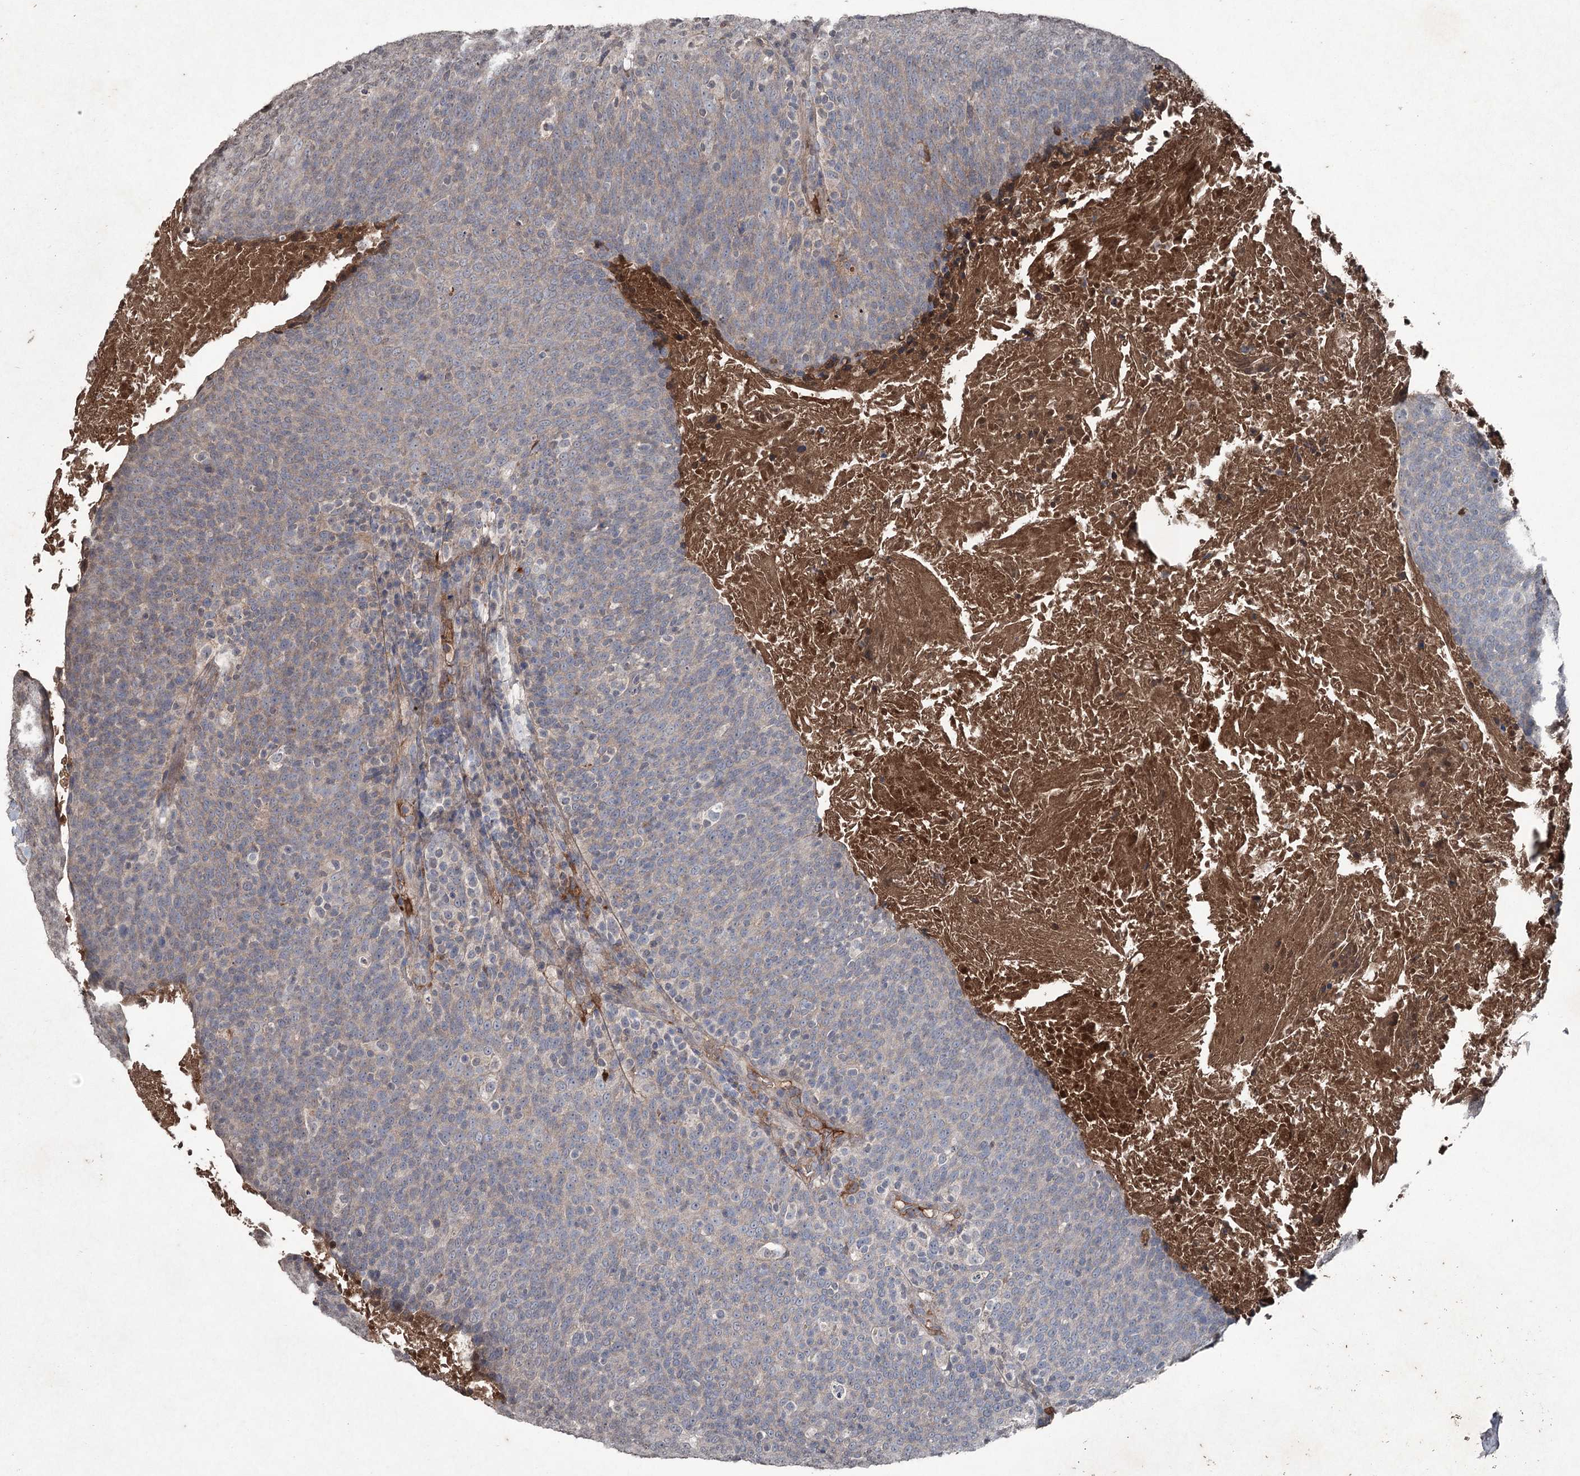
{"staining": {"intensity": "weak", "quantity": "<25%", "location": "cytoplasmic/membranous"}, "tissue": "head and neck cancer", "cell_type": "Tumor cells", "image_type": "cancer", "snomed": [{"axis": "morphology", "description": "Squamous cell carcinoma, NOS"}, {"axis": "morphology", "description": "Squamous cell carcinoma, metastatic, NOS"}, {"axis": "topography", "description": "Lymph node"}, {"axis": "topography", "description": "Head-Neck"}], "caption": "High power microscopy photomicrograph of an immunohistochemistry (IHC) image of squamous cell carcinoma (head and neck), revealing no significant staining in tumor cells.", "gene": "PGLYRP2", "patient": {"sex": "male", "age": 62}}